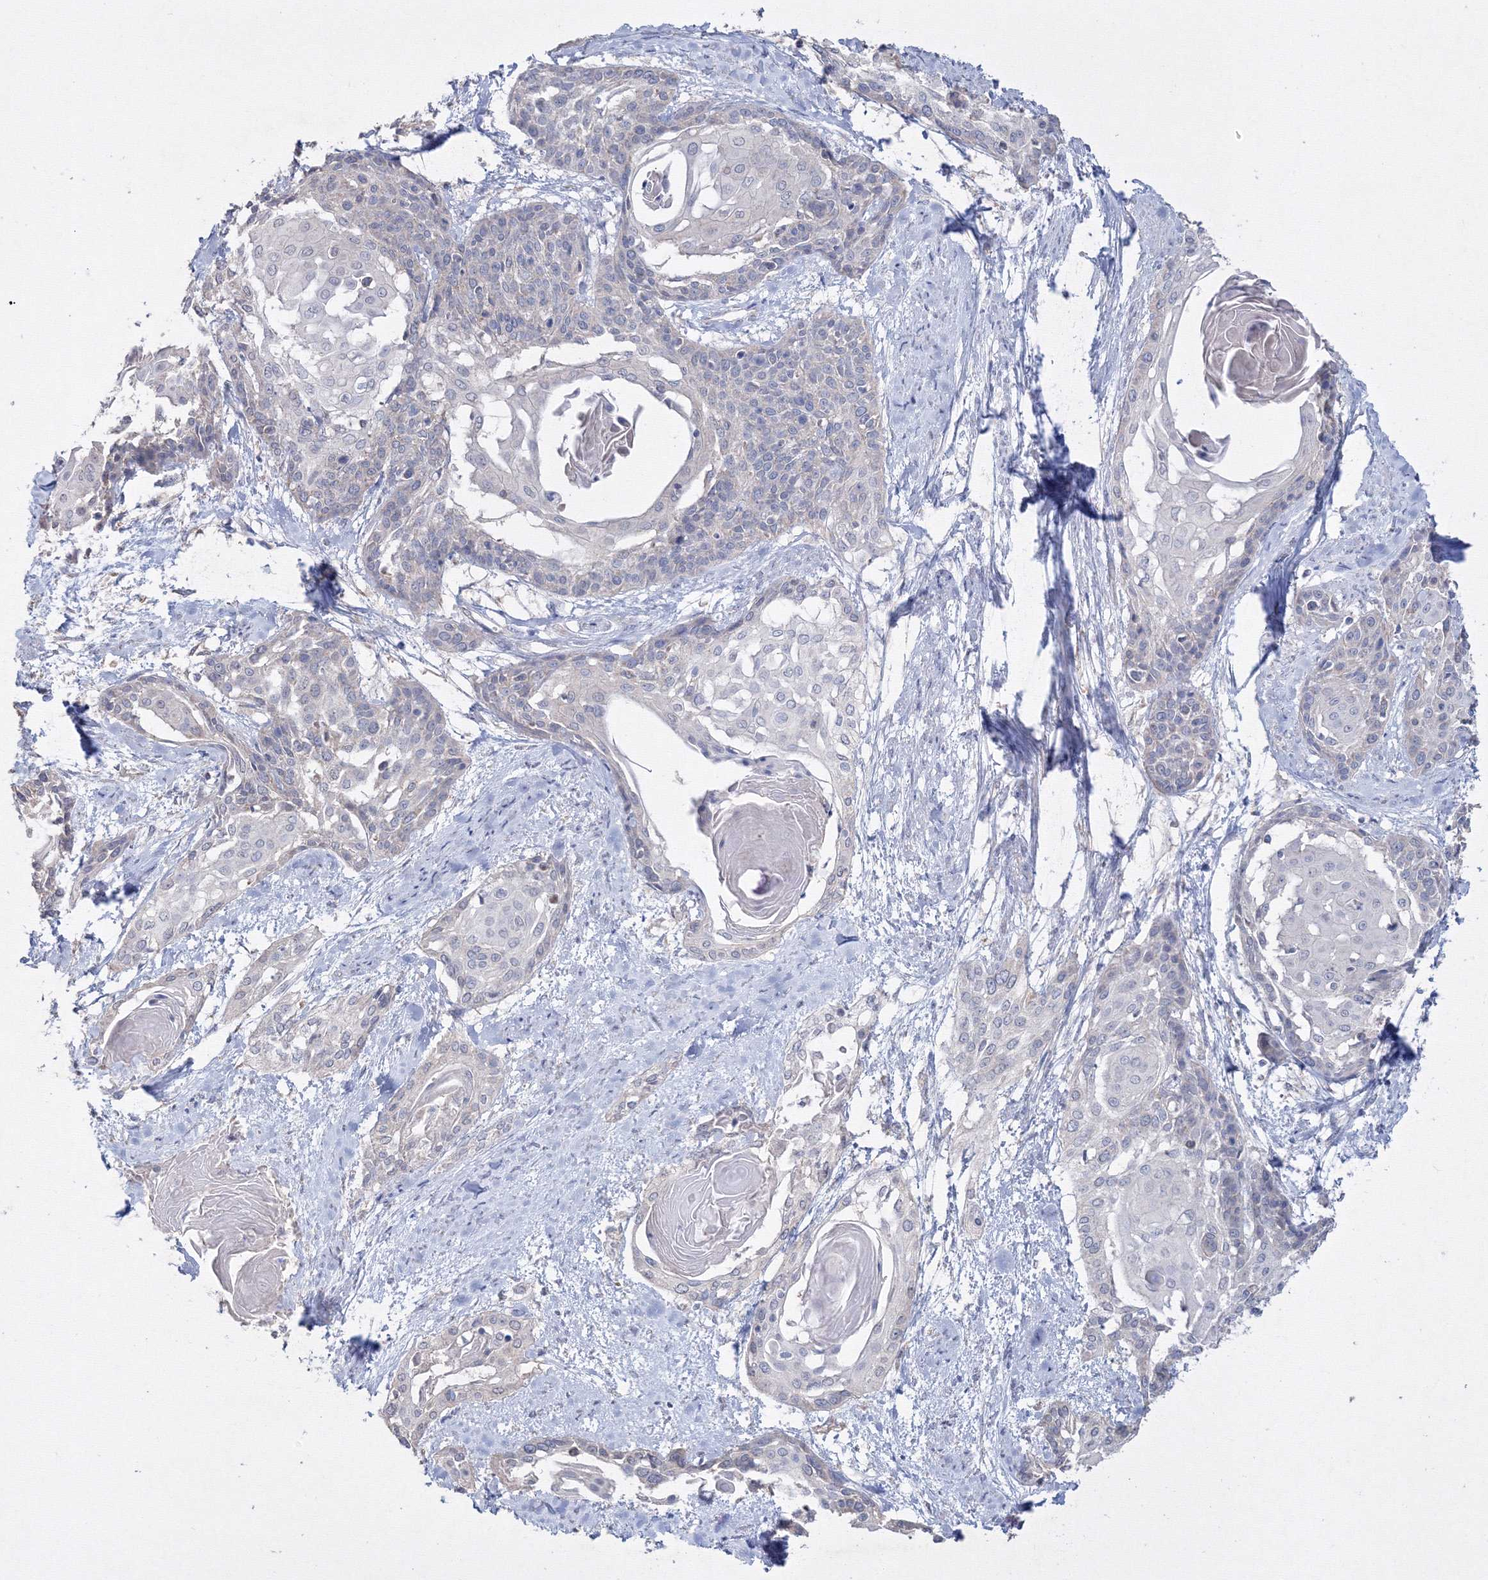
{"staining": {"intensity": "negative", "quantity": "none", "location": "none"}, "tissue": "cervical cancer", "cell_type": "Tumor cells", "image_type": "cancer", "snomed": [{"axis": "morphology", "description": "Squamous cell carcinoma, NOS"}, {"axis": "topography", "description": "Cervix"}], "caption": "DAB (3,3'-diaminobenzidine) immunohistochemical staining of cervical squamous cell carcinoma demonstrates no significant positivity in tumor cells.", "gene": "GRSF1", "patient": {"sex": "female", "age": 57}}